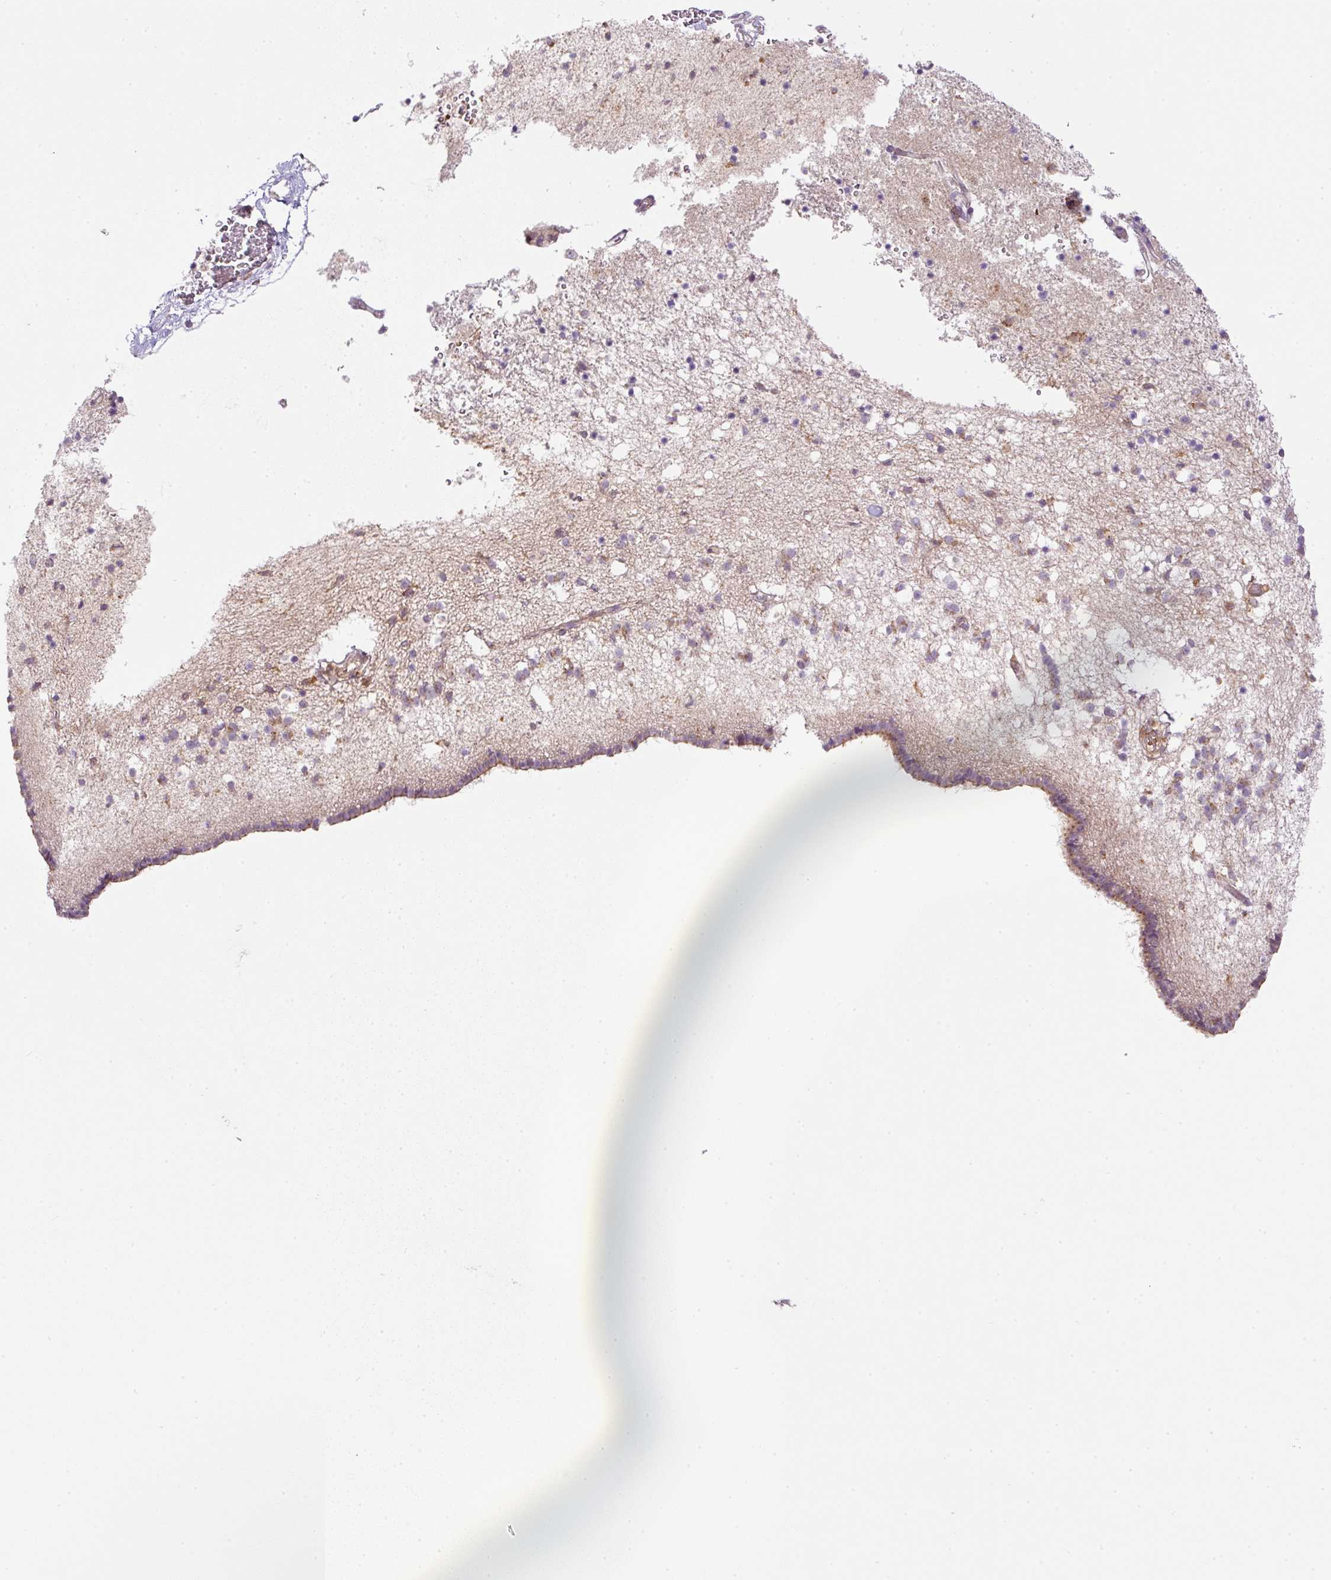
{"staining": {"intensity": "moderate", "quantity": "<25%", "location": "cytoplasmic/membranous"}, "tissue": "caudate", "cell_type": "Glial cells", "image_type": "normal", "snomed": [{"axis": "morphology", "description": "Normal tissue, NOS"}, {"axis": "topography", "description": "Lateral ventricle wall"}], "caption": "Moderate cytoplasmic/membranous positivity for a protein is appreciated in approximately <25% of glial cells of benign caudate using immunohistochemistry.", "gene": "TBC1D2B", "patient": {"sex": "male", "age": 58}}